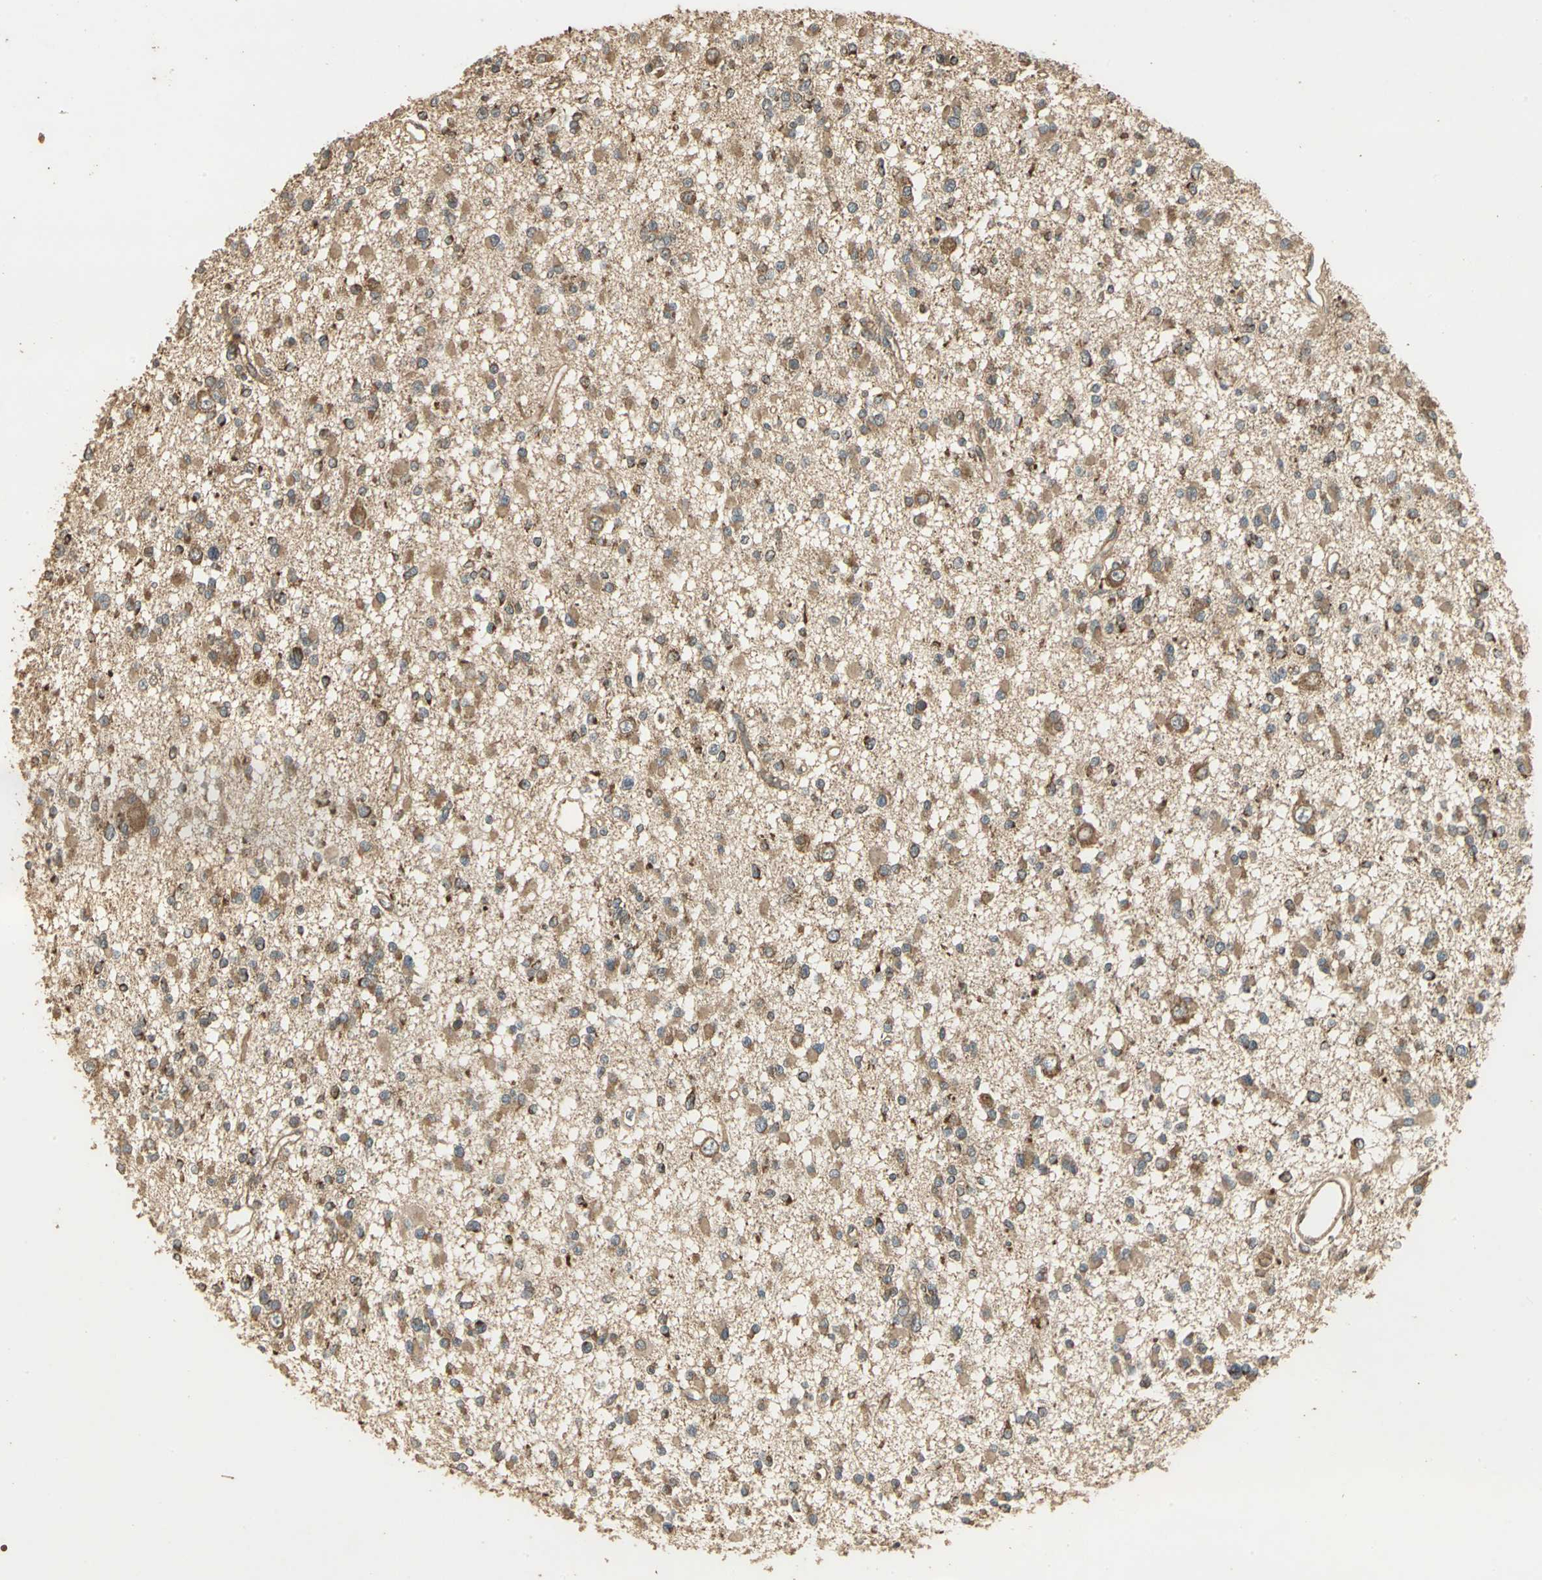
{"staining": {"intensity": "moderate", "quantity": "25%-75%", "location": "cytoplasmic/membranous"}, "tissue": "glioma", "cell_type": "Tumor cells", "image_type": "cancer", "snomed": [{"axis": "morphology", "description": "Glioma, malignant, Low grade"}, {"axis": "topography", "description": "Brain"}], "caption": "Immunohistochemistry (IHC) image of neoplastic tissue: human glioma stained using immunohistochemistry (IHC) shows medium levels of moderate protein expression localized specifically in the cytoplasmic/membranous of tumor cells, appearing as a cytoplasmic/membranous brown color.", "gene": "KANK1", "patient": {"sex": "female", "age": 22}}